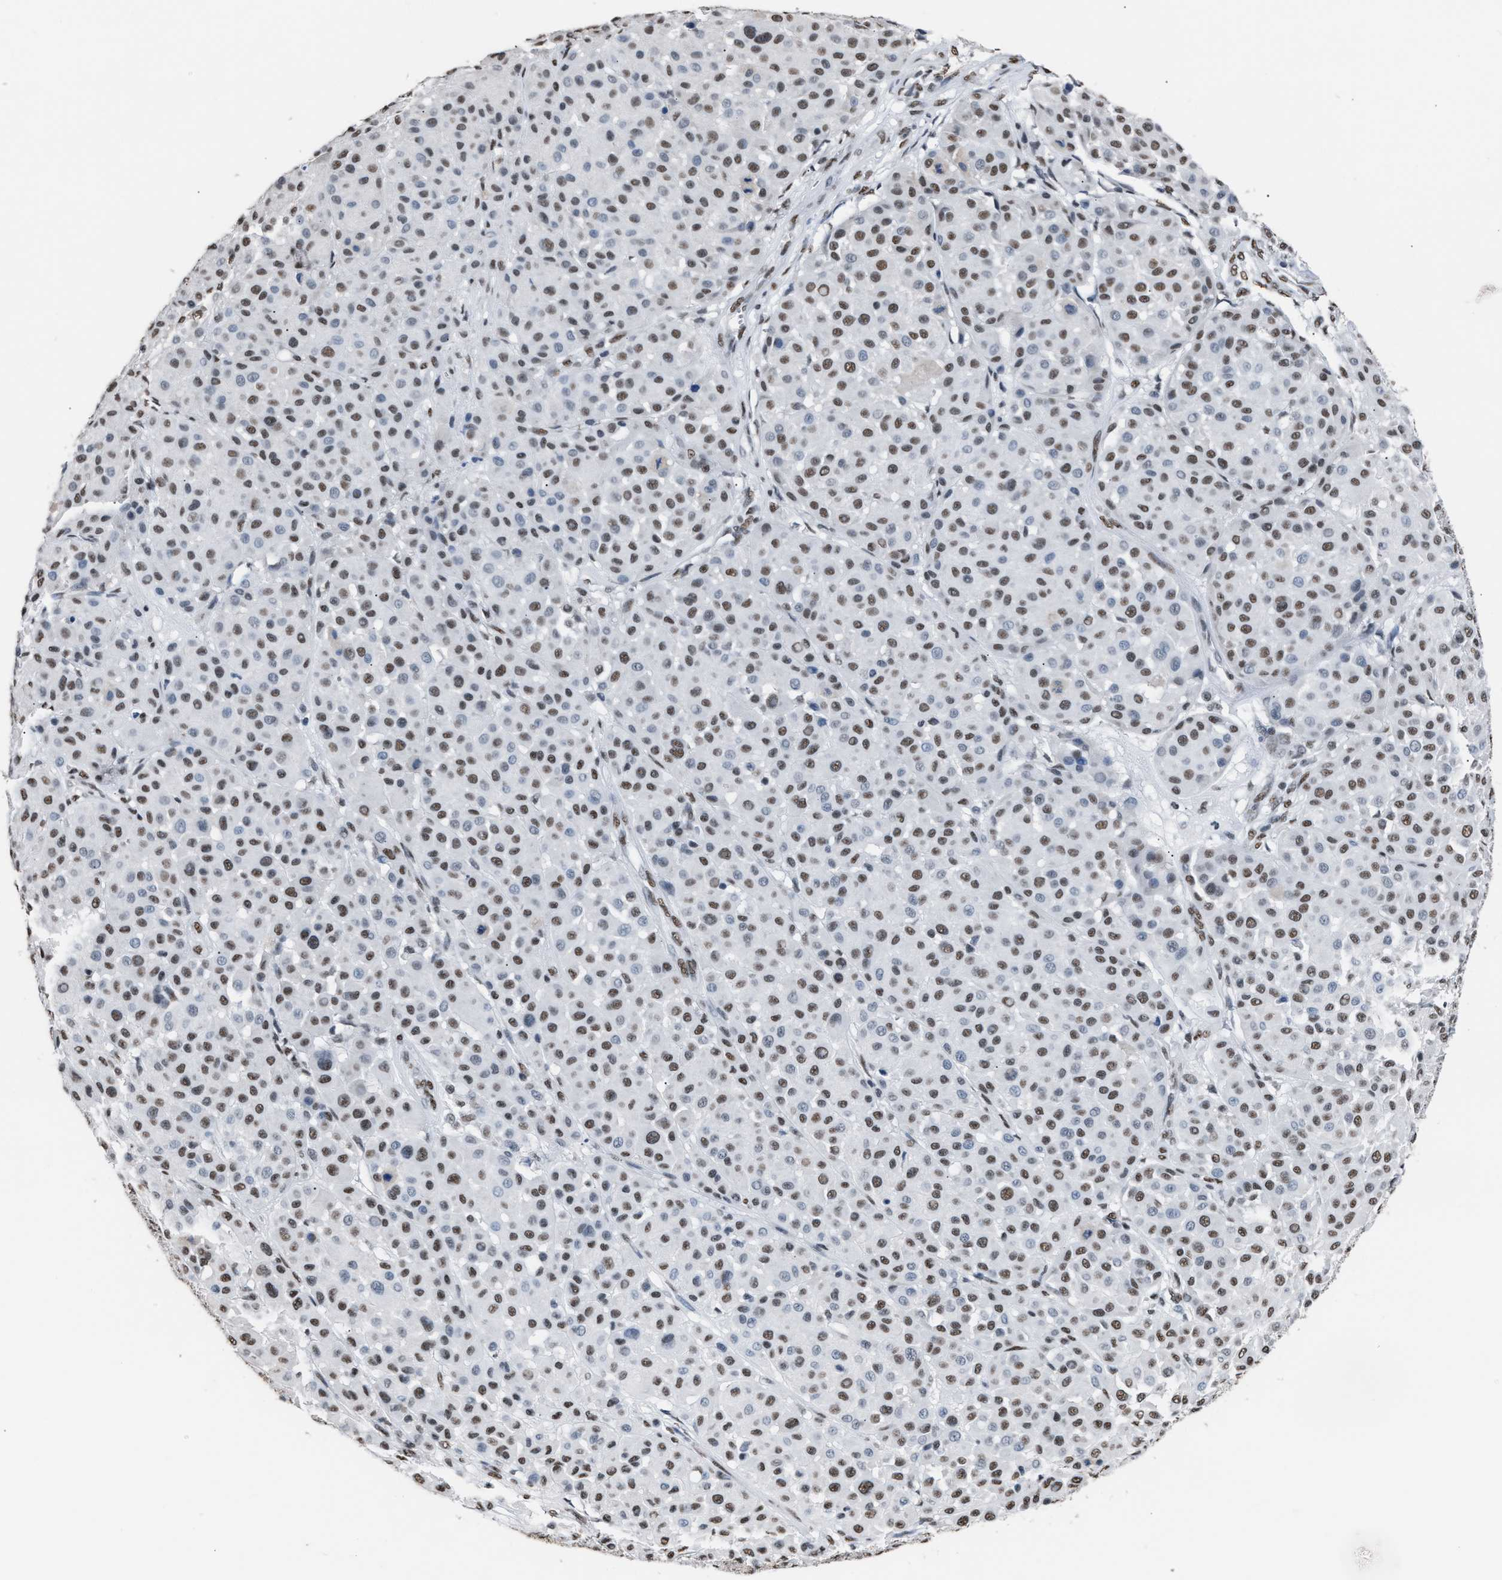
{"staining": {"intensity": "moderate", "quantity": ">75%", "location": "nuclear"}, "tissue": "melanoma", "cell_type": "Tumor cells", "image_type": "cancer", "snomed": [{"axis": "morphology", "description": "Malignant melanoma, Metastatic site"}, {"axis": "topography", "description": "Soft tissue"}], "caption": "Melanoma stained with IHC reveals moderate nuclear positivity in approximately >75% of tumor cells.", "gene": "CCAR2", "patient": {"sex": "male", "age": 41}}